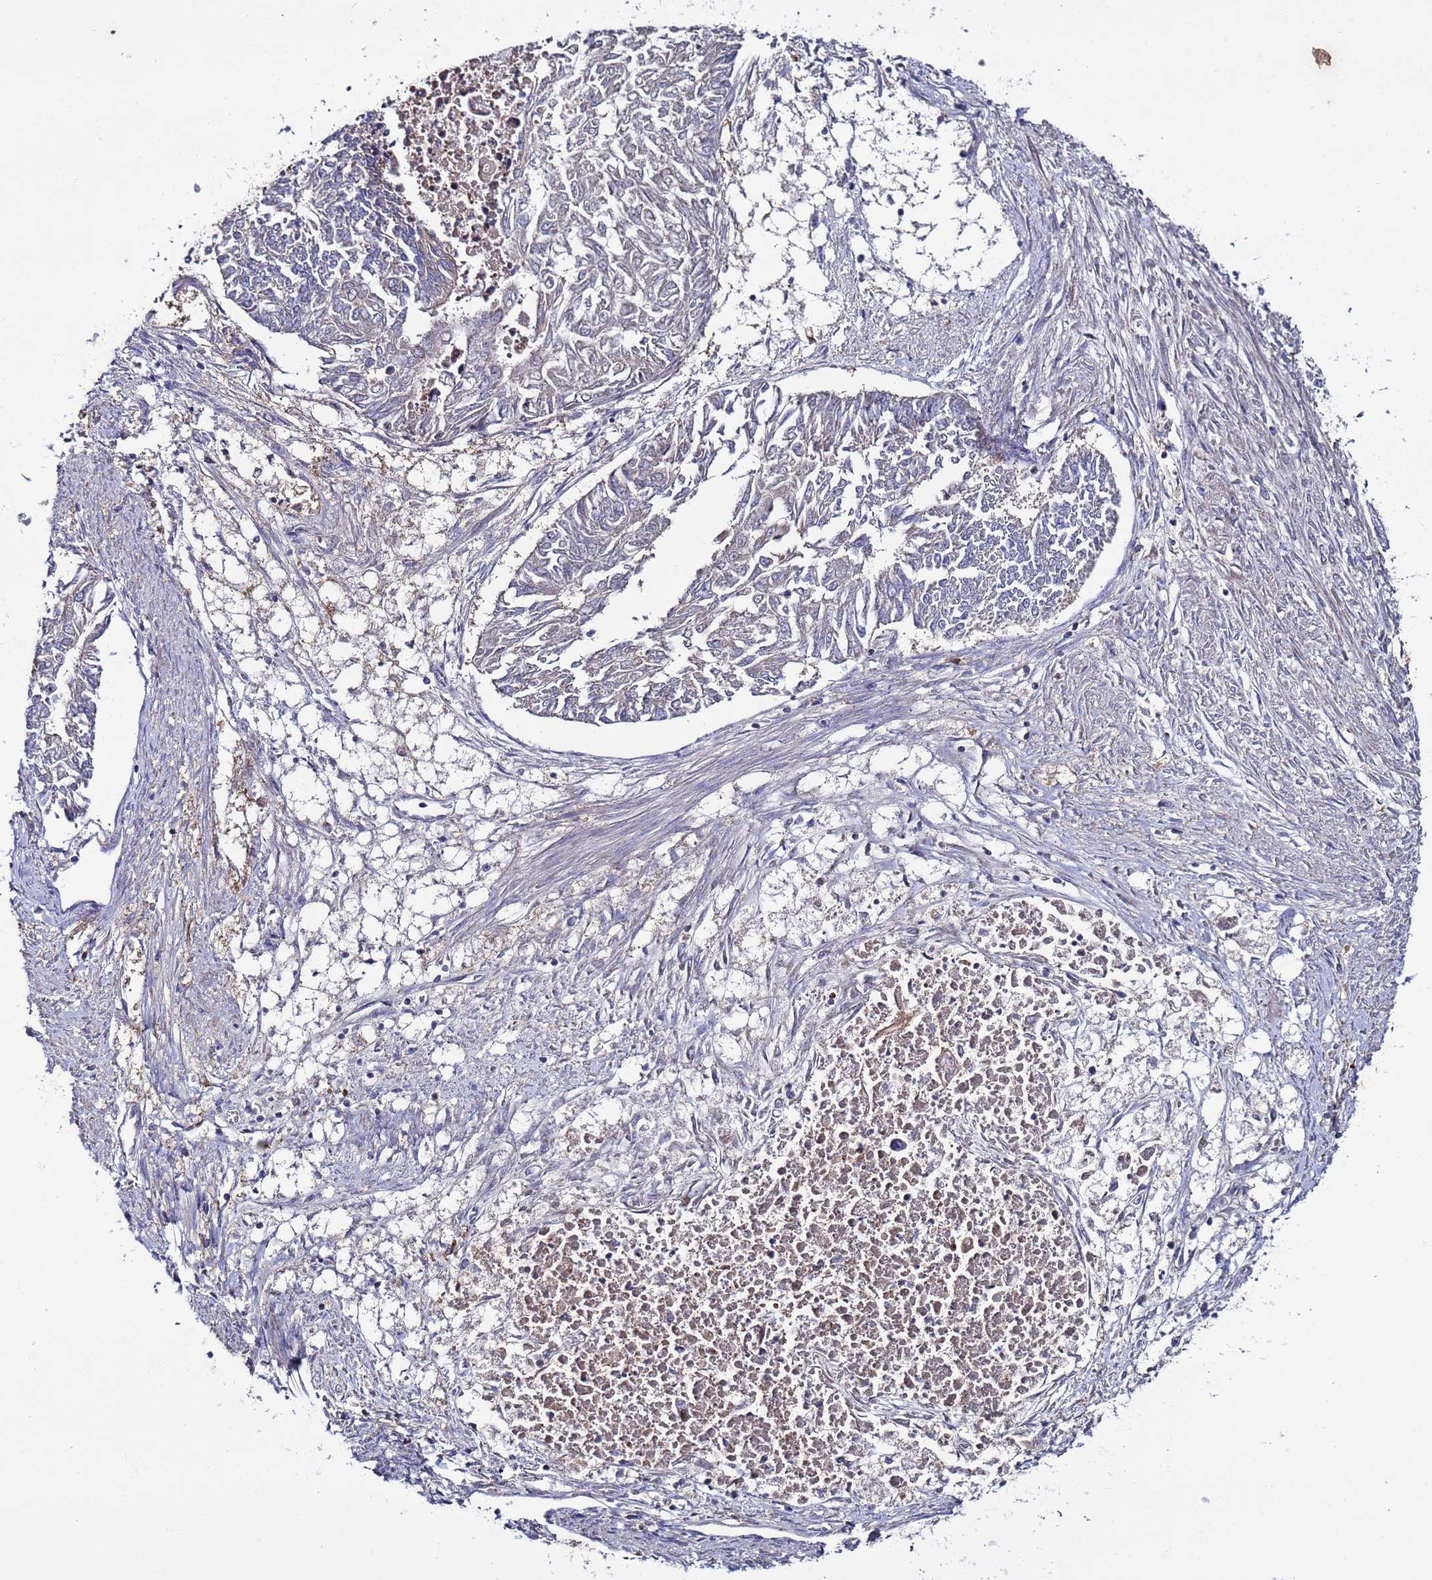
{"staining": {"intensity": "negative", "quantity": "none", "location": "none"}, "tissue": "endometrial cancer", "cell_type": "Tumor cells", "image_type": "cancer", "snomed": [{"axis": "morphology", "description": "Adenocarcinoma, NOS"}, {"axis": "topography", "description": "Endometrium"}], "caption": "DAB (3,3'-diaminobenzidine) immunohistochemical staining of endometrial adenocarcinoma displays no significant staining in tumor cells.", "gene": "TMEM176B", "patient": {"sex": "female", "age": 32}}